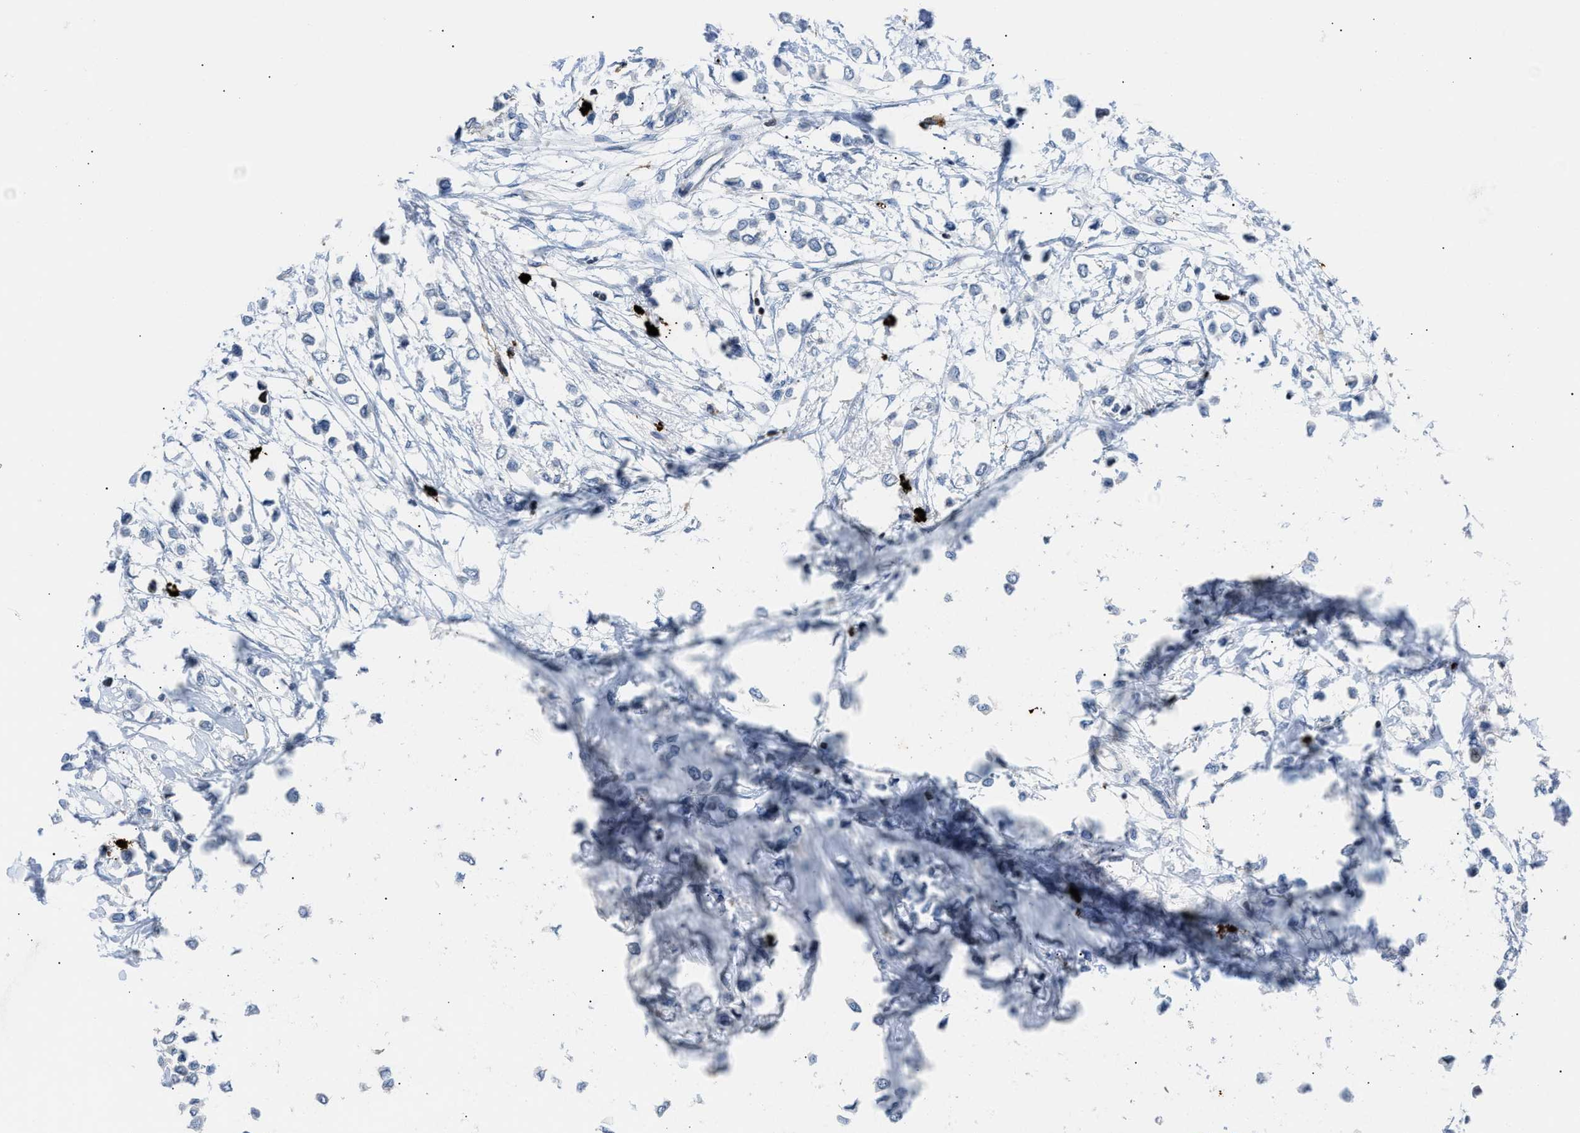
{"staining": {"intensity": "negative", "quantity": "none", "location": "none"}, "tissue": "breast cancer", "cell_type": "Tumor cells", "image_type": "cancer", "snomed": [{"axis": "morphology", "description": "Lobular carcinoma"}, {"axis": "topography", "description": "Breast"}], "caption": "There is no significant expression in tumor cells of breast cancer (lobular carcinoma).", "gene": "ATP9A", "patient": {"sex": "female", "age": 51}}